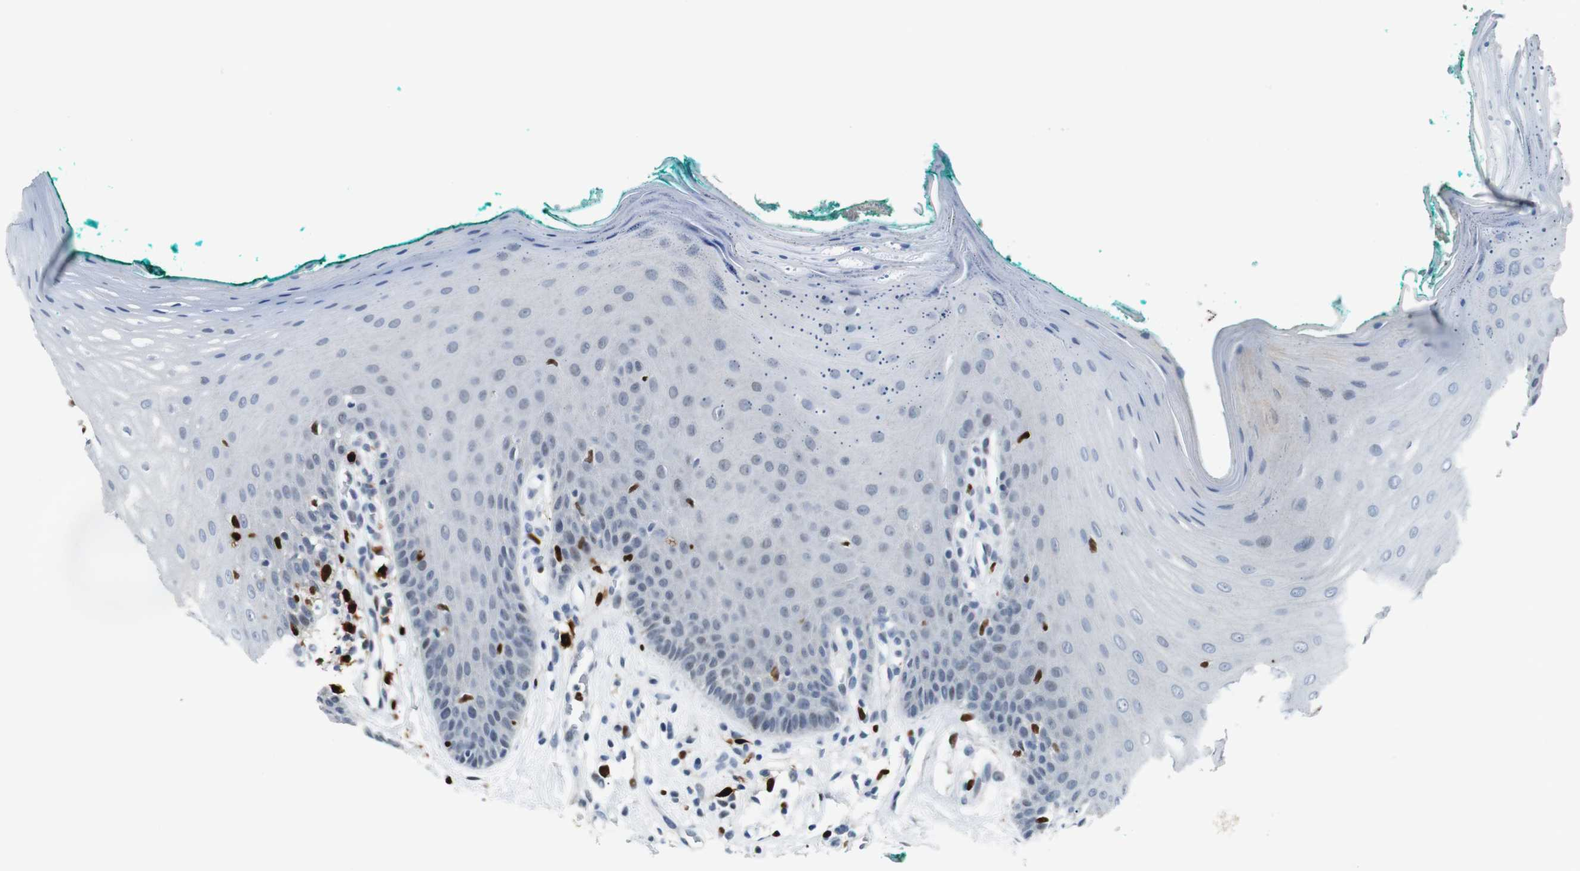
{"staining": {"intensity": "negative", "quantity": "none", "location": "none"}, "tissue": "oral mucosa", "cell_type": "Squamous epithelial cells", "image_type": "normal", "snomed": [{"axis": "morphology", "description": "Normal tissue, NOS"}, {"axis": "topography", "description": "Skeletal muscle"}, {"axis": "topography", "description": "Oral tissue"}], "caption": "Immunohistochemistry (IHC) of normal oral mucosa displays no positivity in squamous epithelial cells.", "gene": "IRF8", "patient": {"sex": "male", "age": 58}}